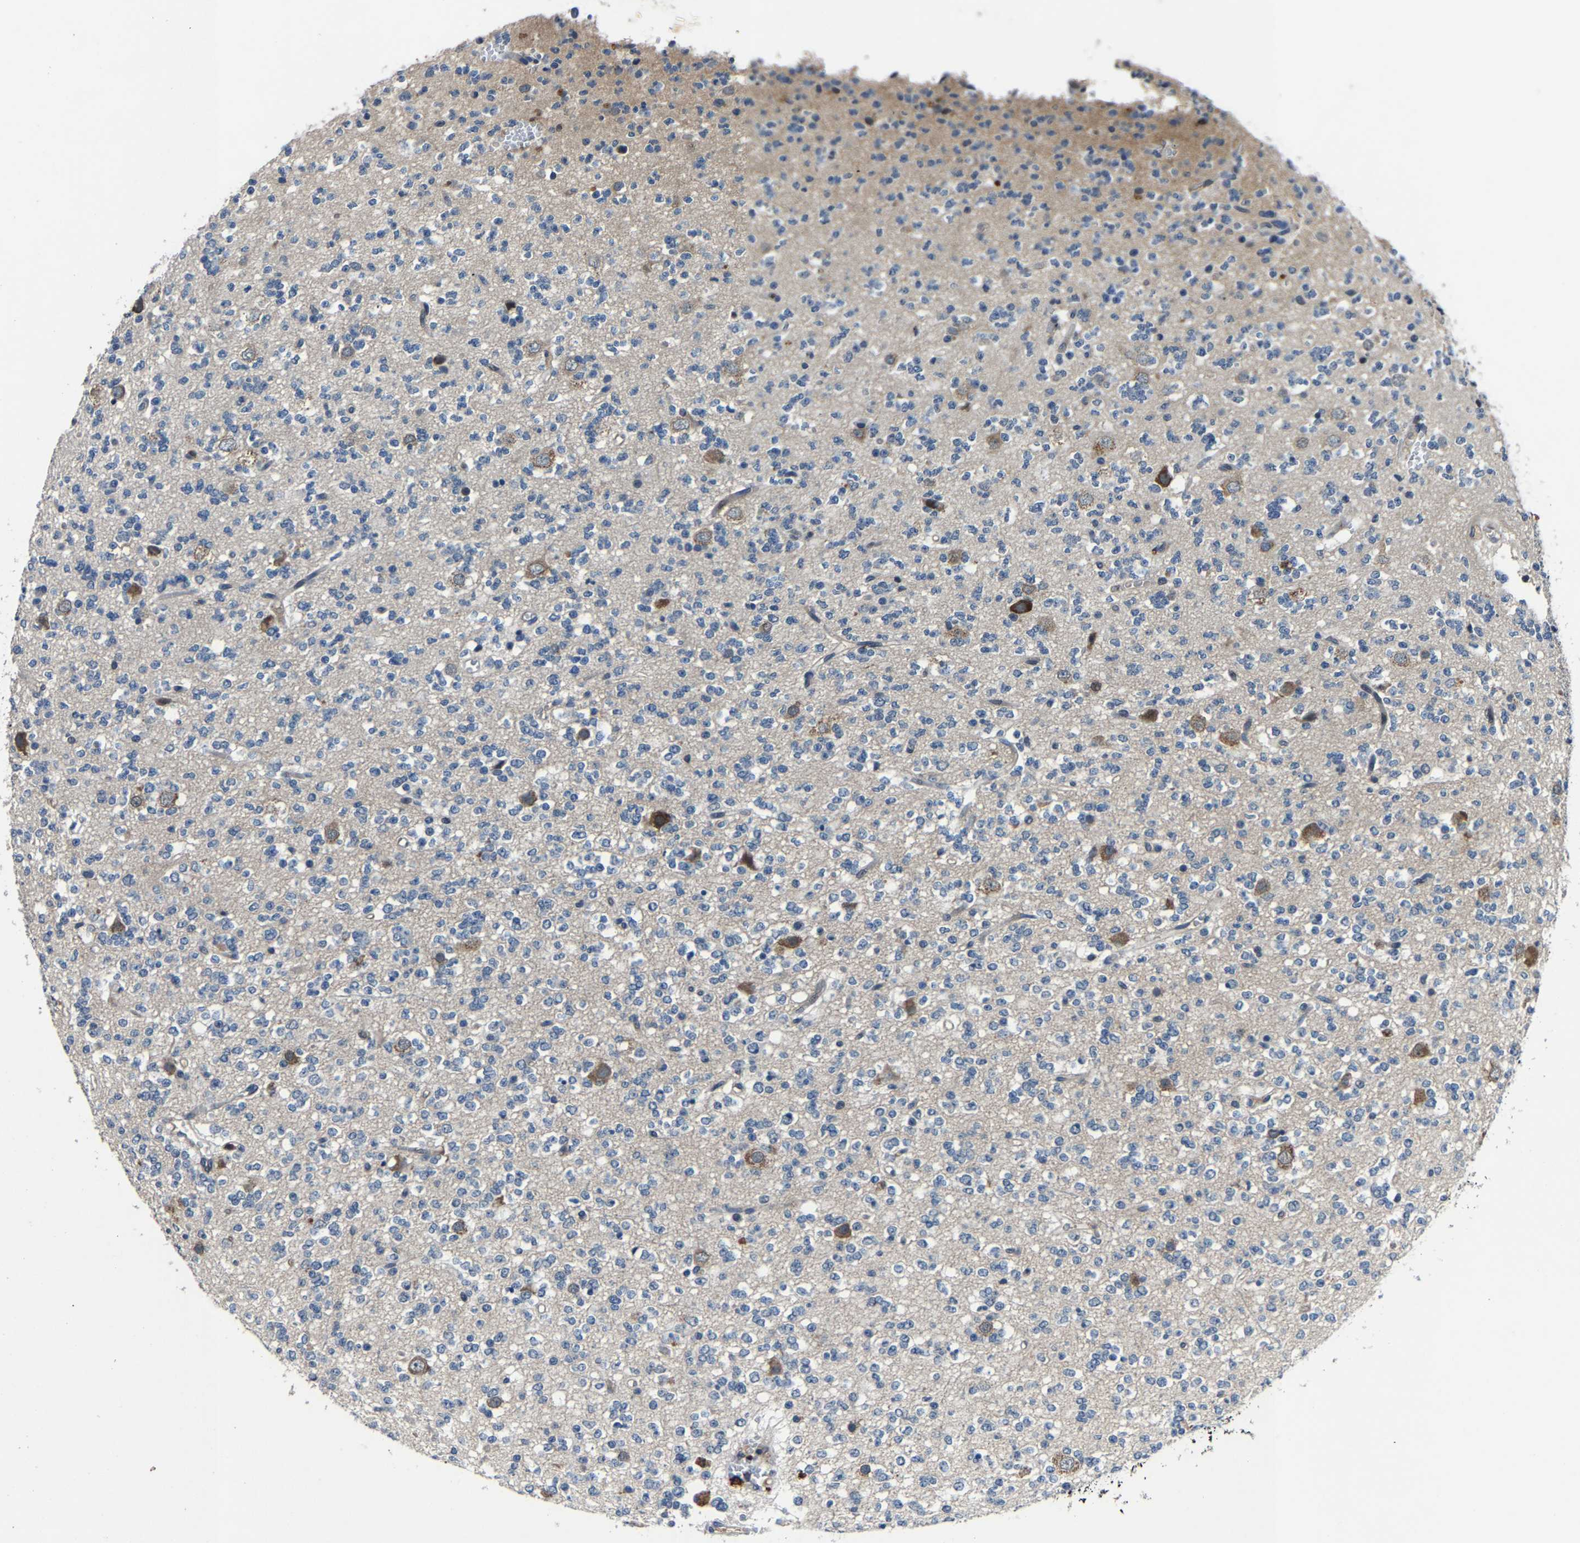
{"staining": {"intensity": "negative", "quantity": "none", "location": "none"}, "tissue": "glioma", "cell_type": "Tumor cells", "image_type": "cancer", "snomed": [{"axis": "morphology", "description": "Glioma, malignant, Low grade"}, {"axis": "topography", "description": "Brain"}], "caption": "Immunohistochemistry (IHC) histopathology image of neoplastic tissue: glioma stained with DAB (3,3'-diaminobenzidine) shows no significant protein staining in tumor cells.", "gene": "PCNX2", "patient": {"sex": "male", "age": 38}}